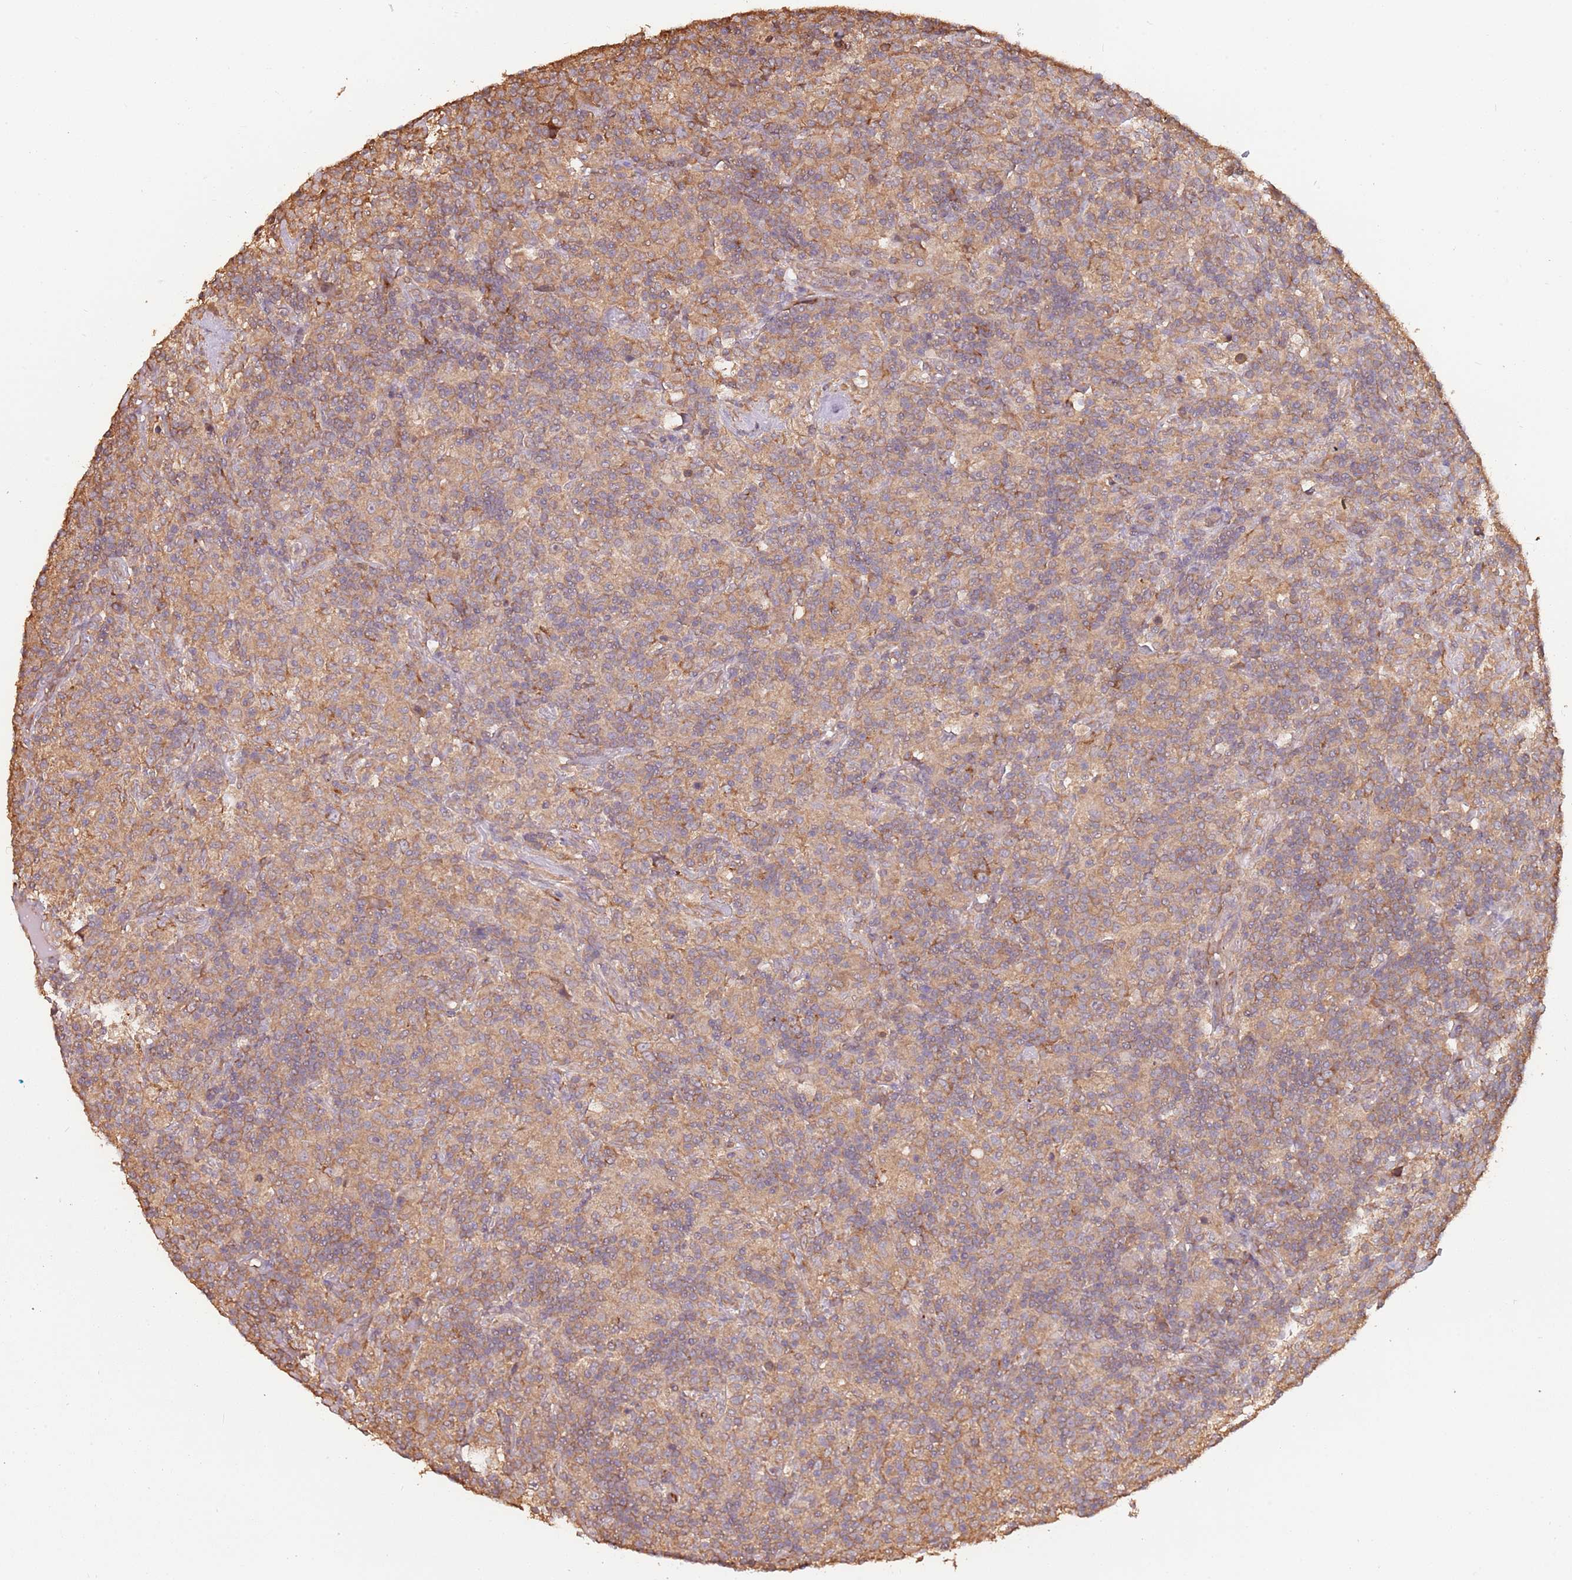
{"staining": {"intensity": "moderate", "quantity": ">75%", "location": "cytoplasmic/membranous"}, "tissue": "lymphoma", "cell_type": "Tumor cells", "image_type": "cancer", "snomed": [{"axis": "morphology", "description": "Hodgkin's disease, NOS"}, {"axis": "topography", "description": "Lymph node"}], "caption": "This is a photomicrograph of immunohistochemistry (IHC) staining of Hodgkin's disease, which shows moderate staining in the cytoplasmic/membranous of tumor cells.", "gene": "COG4", "patient": {"sex": "male", "age": 70}}